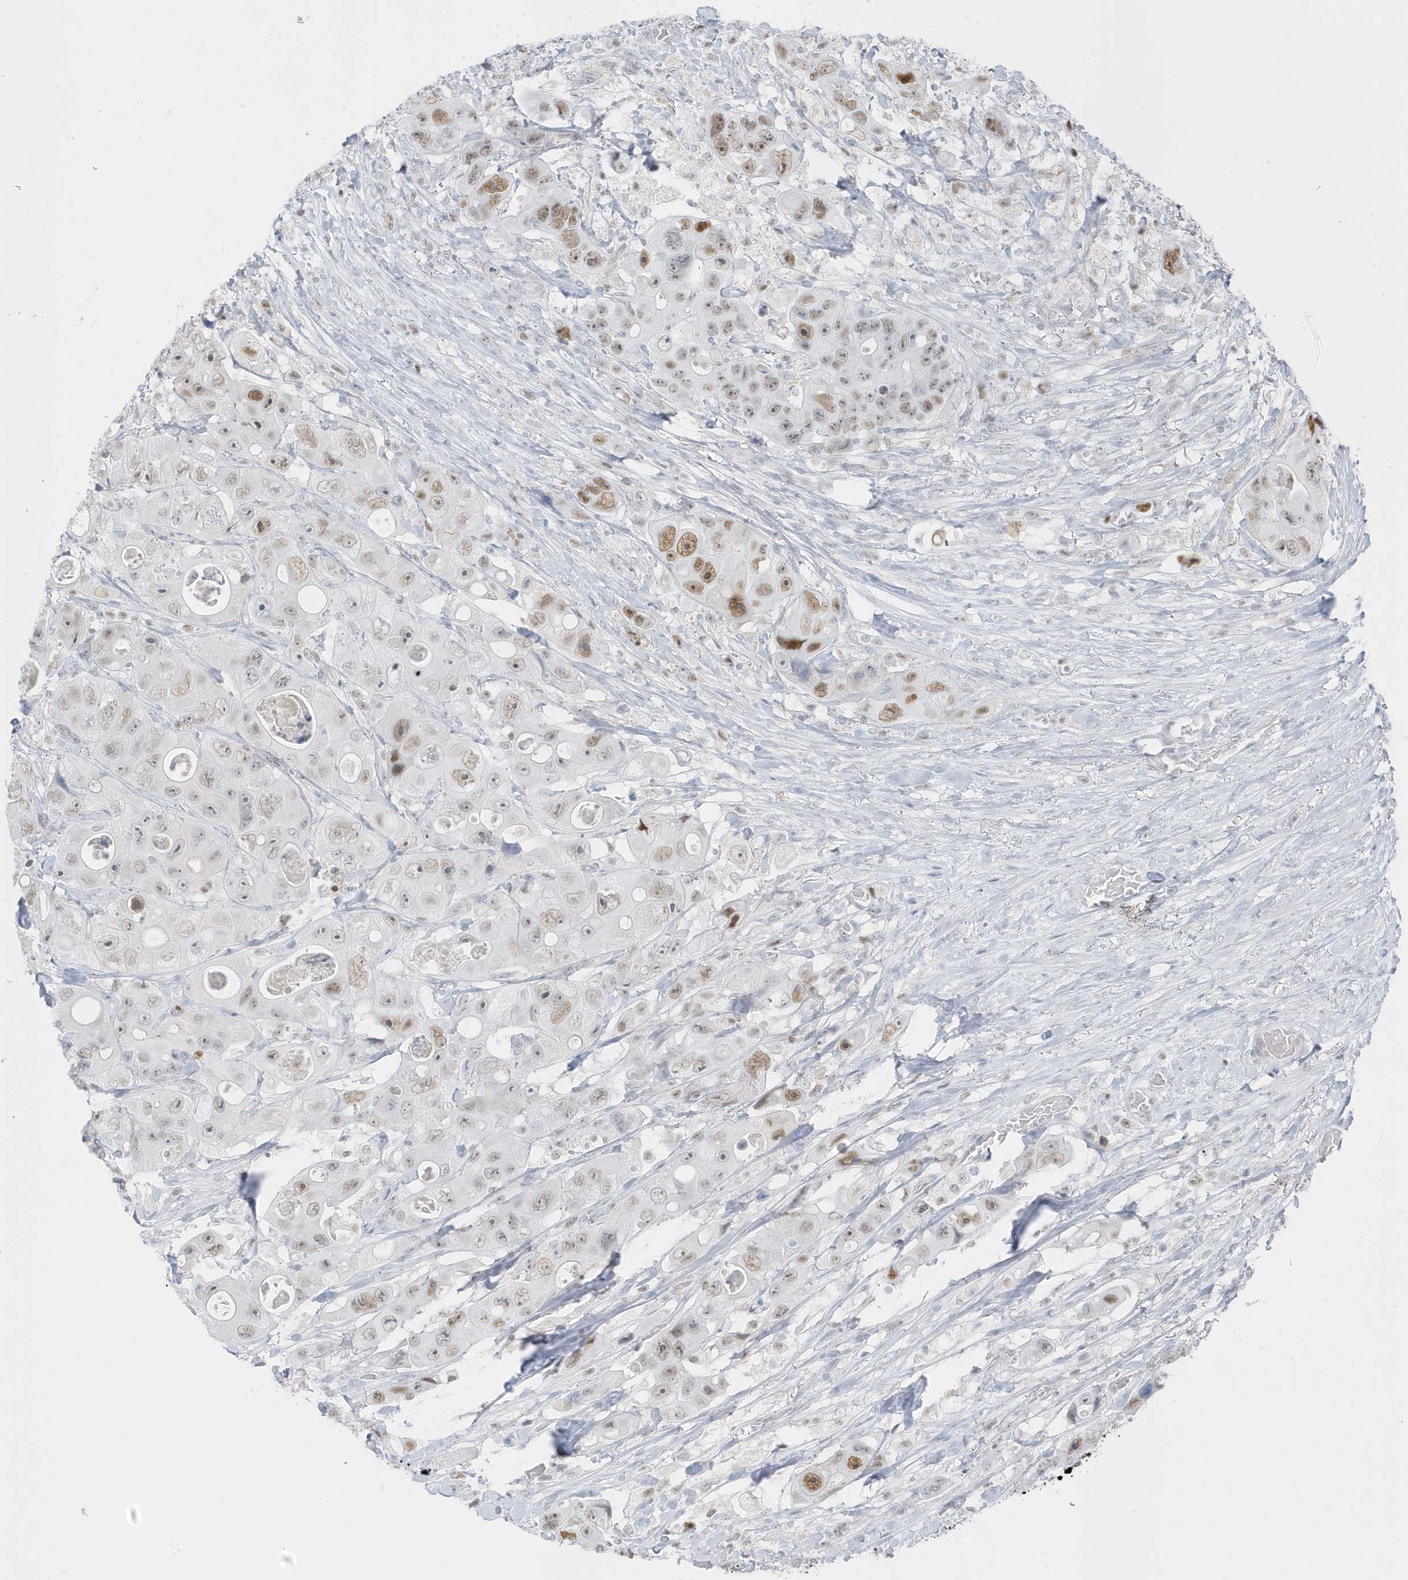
{"staining": {"intensity": "moderate", "quantity": "25%-75%", "location": "nuclear"}, "tissue": "colorectal cancer", "cell_type": "Tumor cells", "image_type": "cancer", "snomed": [{"axis": "morphology", "description": "Adenocarcinoma, NOS"}, {"axis": "topography", "description": "Colon"}], "caption": "This image demonstrates colorectal cancer stained with immunohistochemistry to label a protein in brown. The nuclear of tumor cells show moderate positivity for the protein. Nuclei are counter-stained blue.", "gene": "SMIM34", "patient": {"sex": "female", "age": 46}}